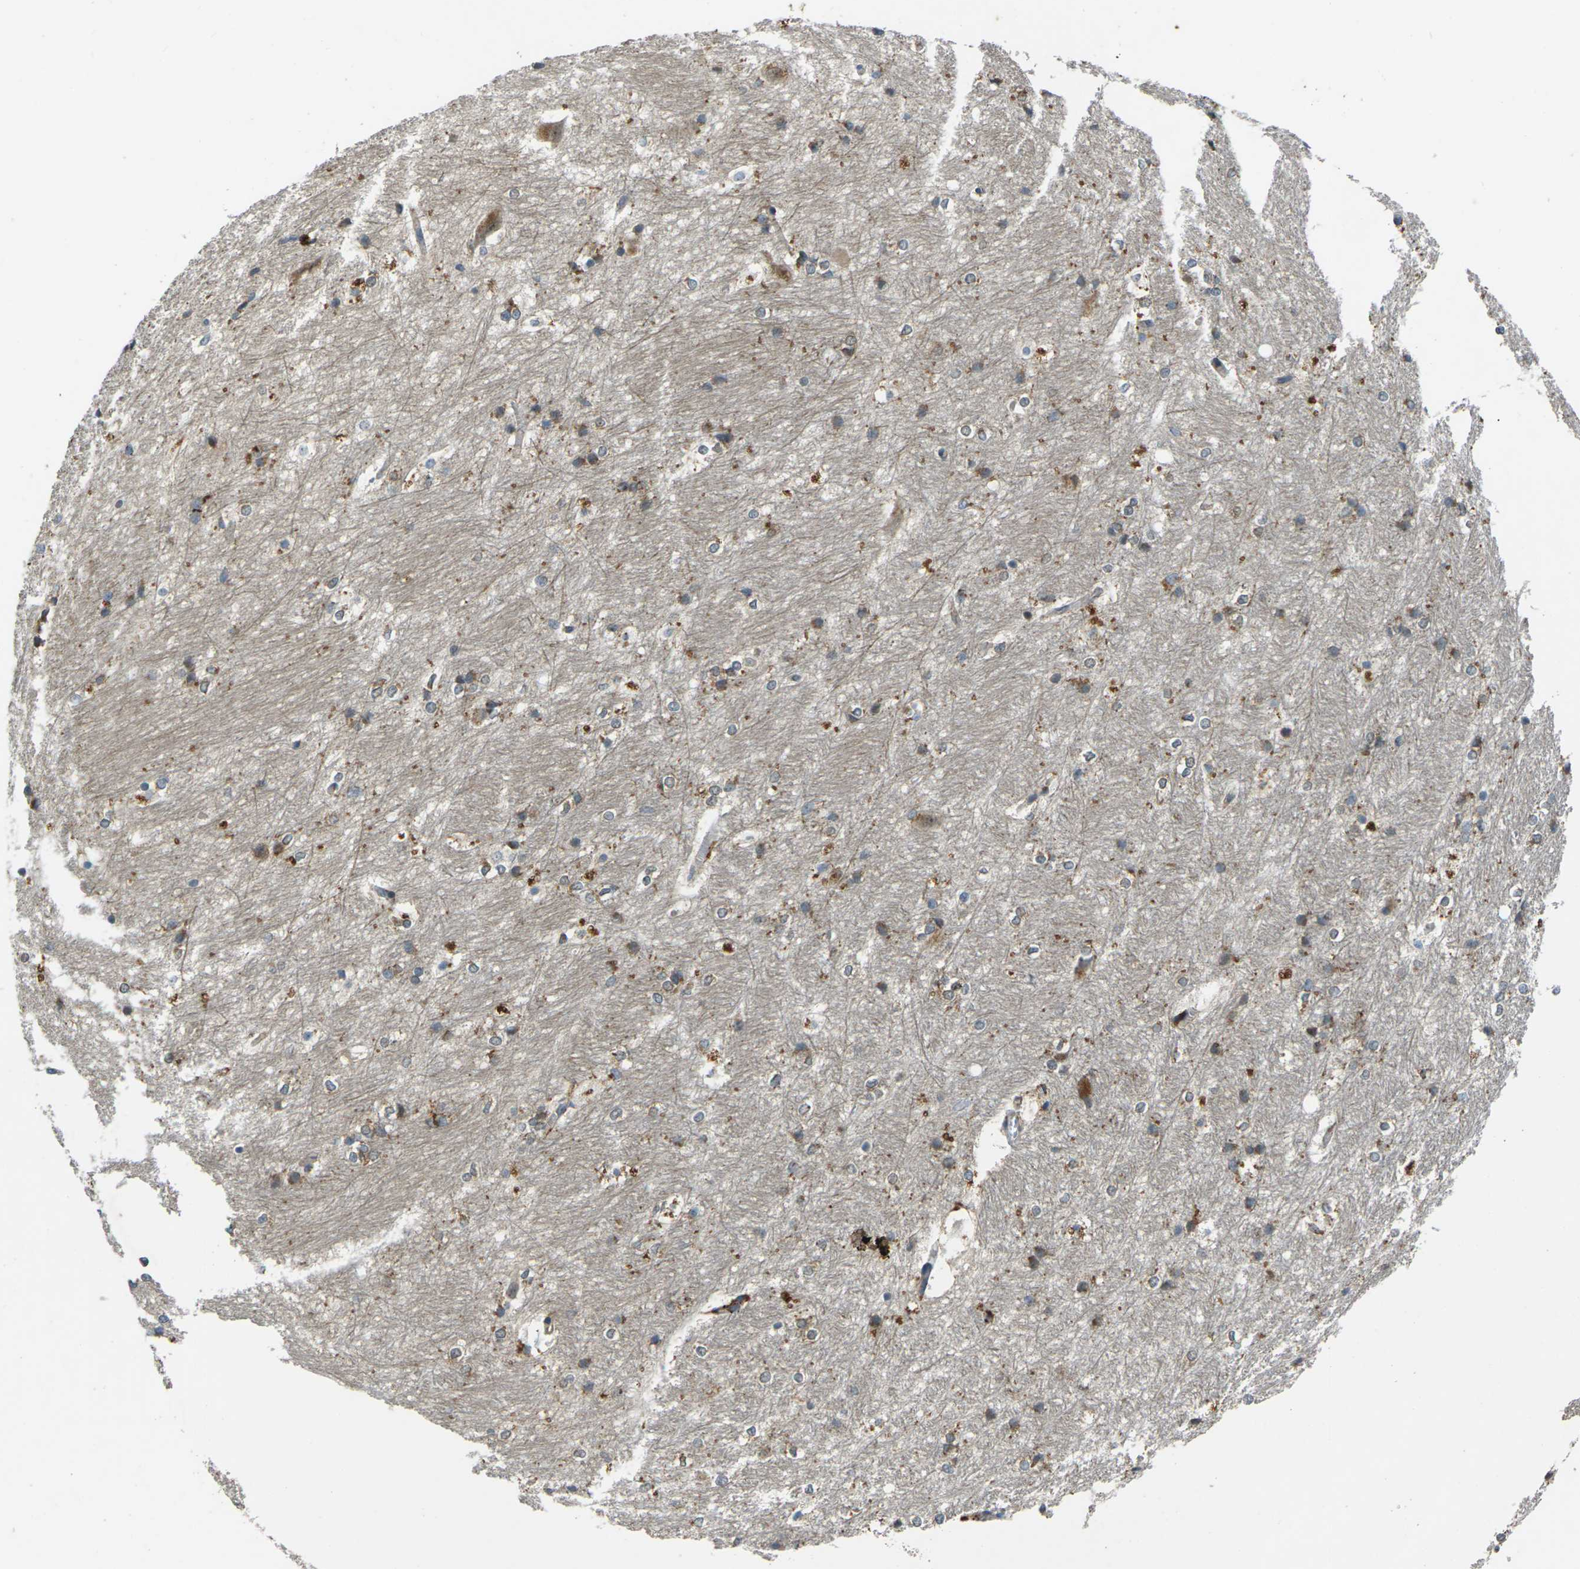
{"staining": {"intensity": "moderate", "quantity": "<25%", "location": "cytoplasmic/membranous"}, "tissue": "hippocampus", "cell_type": "Glial cells", "image_type": "normal", "snomed": [{"axis": "morphology", "description": "Normal tissue, NOS"}, {"axis": "topography", "description": "Hippocampus"}], "caption": "Glial cells show low levels of moderate cytoplasmic/membranous staining in about <25% of cells in unremarkable hippocampus.", "gene": "SLC31A2", "patient": {"sex": "female", "age": 19}}